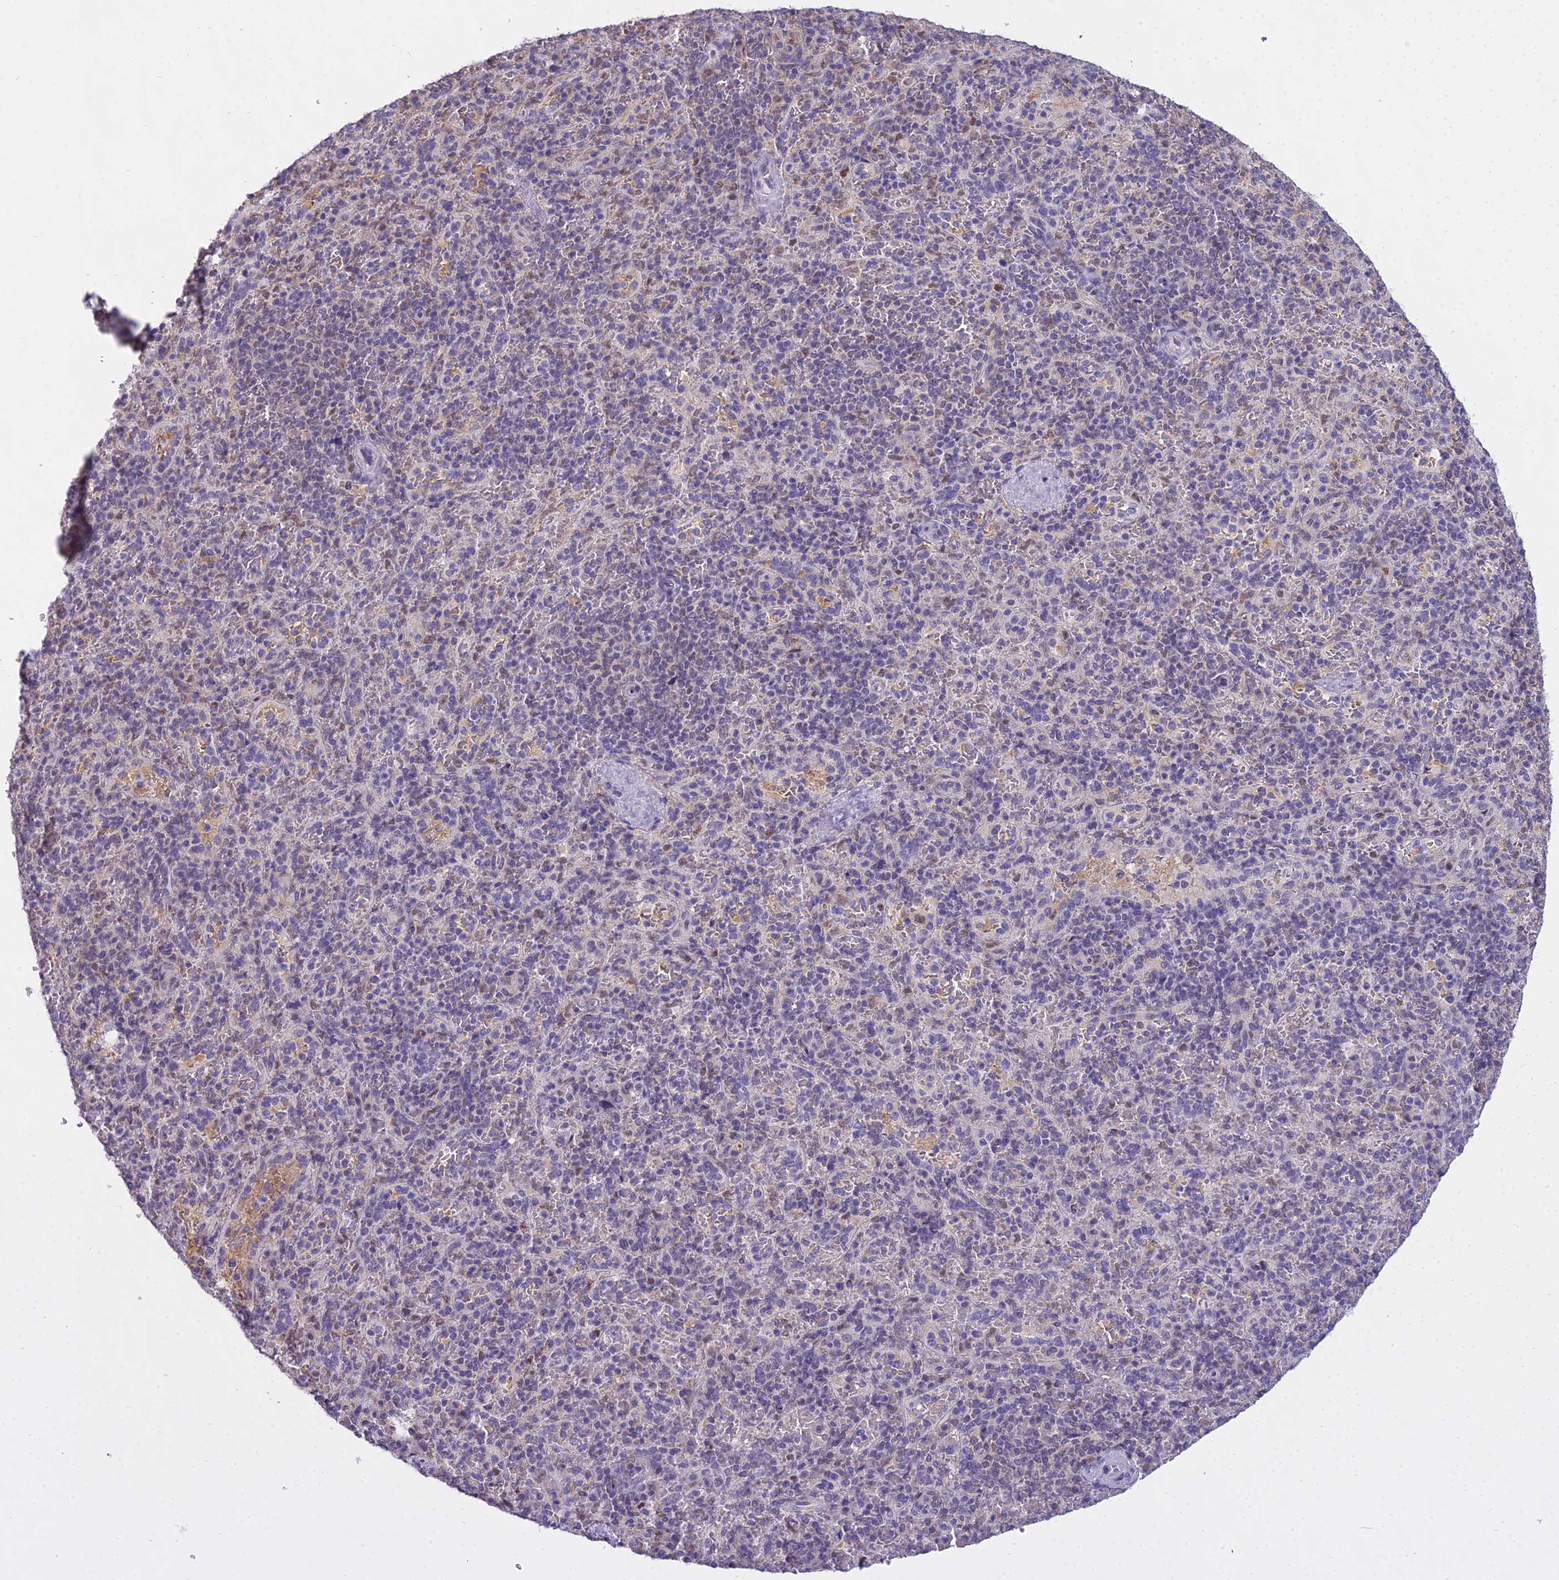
{"staining": {"intensity": "negative", "quantity": "none", "location": "none"}, "tissue": "spleen", "cell_type": "Cells in red pulp", "image_type": "normal", "snomed": [{"axis": "morphology", "description": "Normal tissue, NOS"}, {"axis": "topography", "description": "Spleen"}], "caption": "IHC image of normal human spleen stained for a protein (brown), which exhibits no staining in cells in red pulp.", "gene": "MAT2A", "patient": {"sex": "male", "age": 82}}